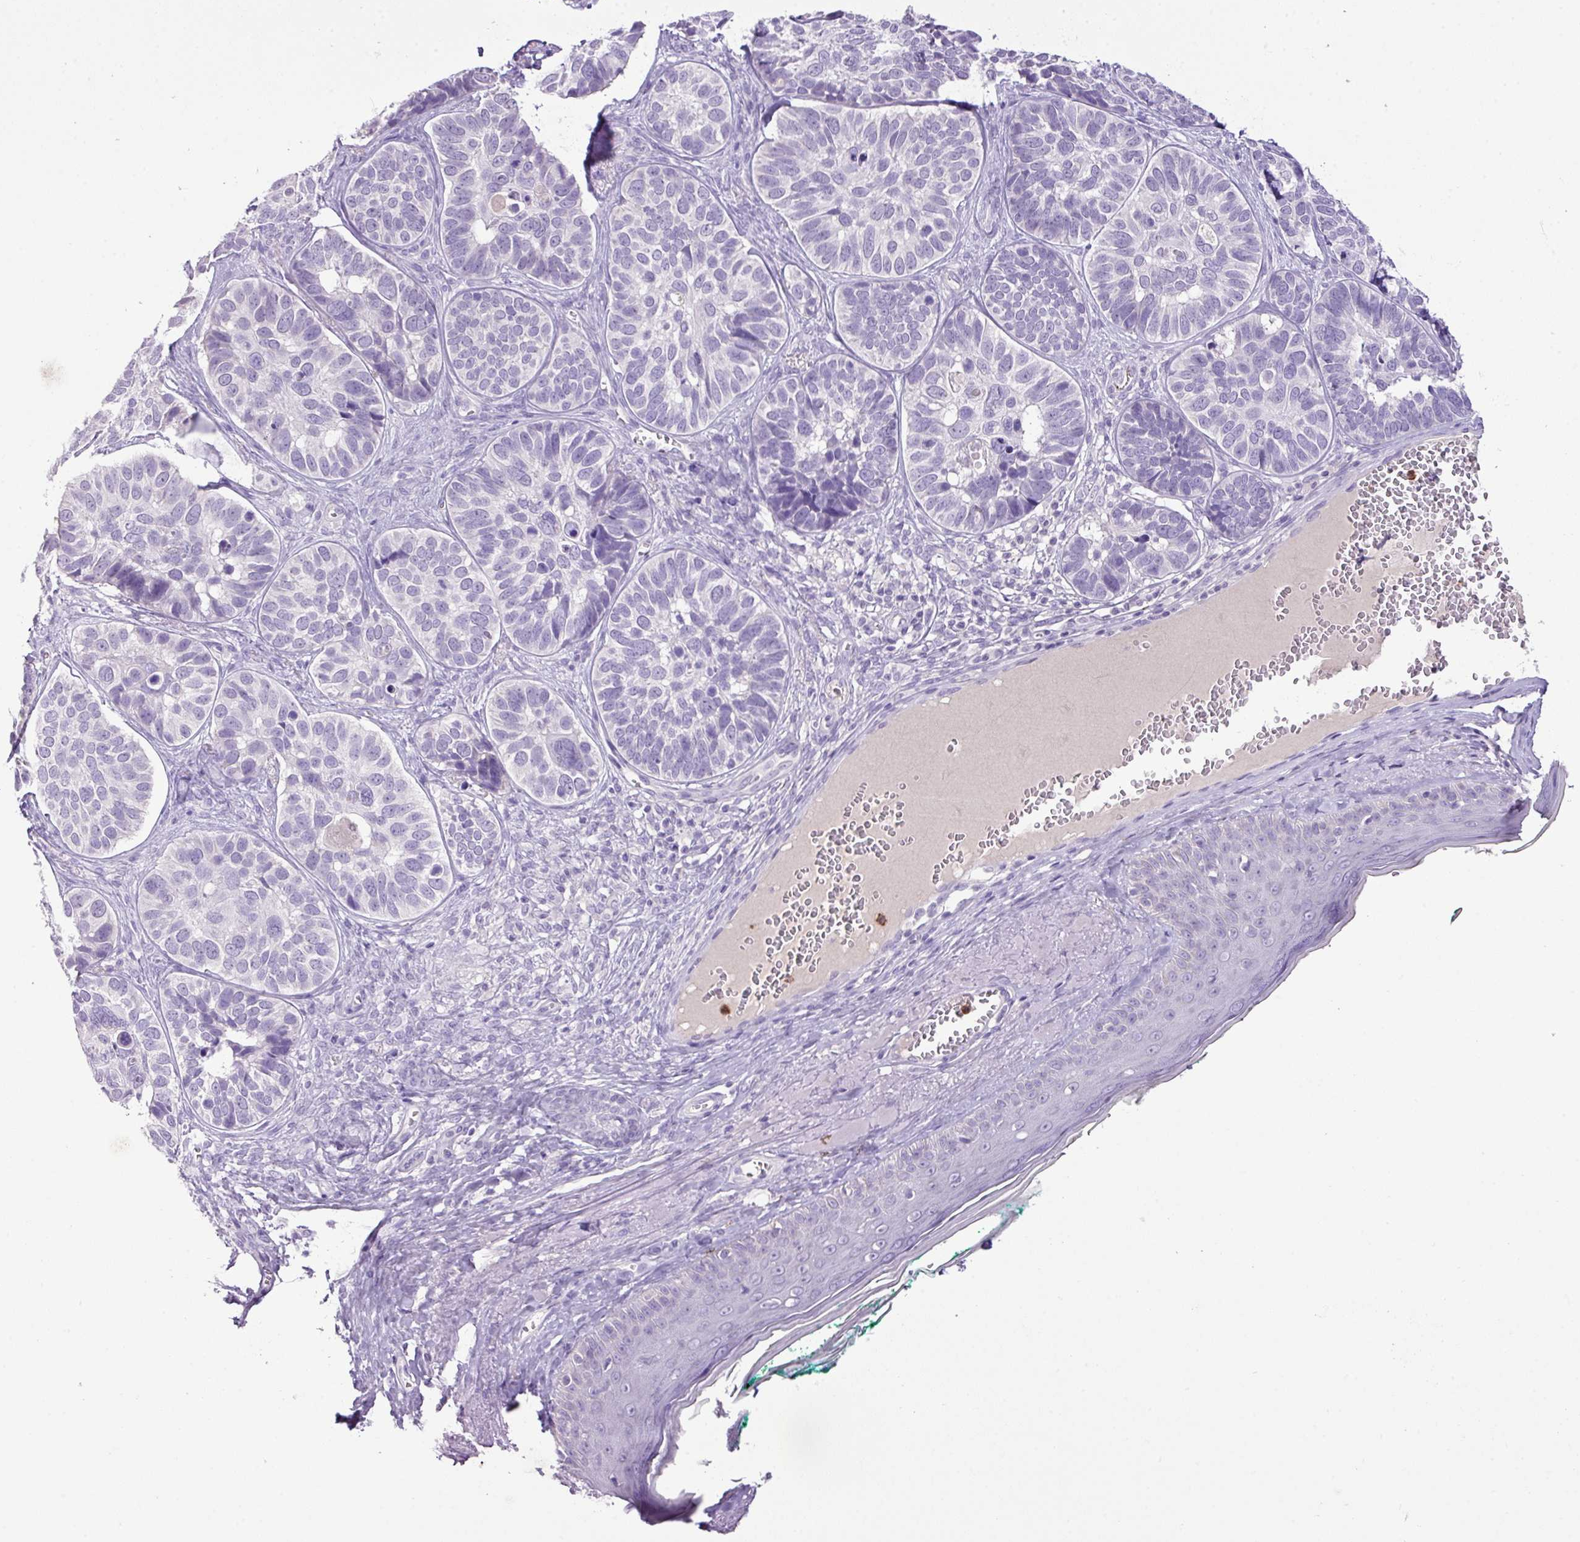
{"staining": {"intensity": "negative", "quantity": "none", "location": "none"}, "tissue": "skin cancer", "cell_type": "Tumor cells", "image_type": "cancer", "snomed": [{"axis": "morphology", "description": "Basal cell carcinoma"}, {"axis": "topography", "description": "Skin"}], "caption": "Micrograph shows no protein expression in tumor cells of skin basal cell carcinoma tissue.", "gene": "HTR3E", "patient": {"sex": "male", "age": 62}}